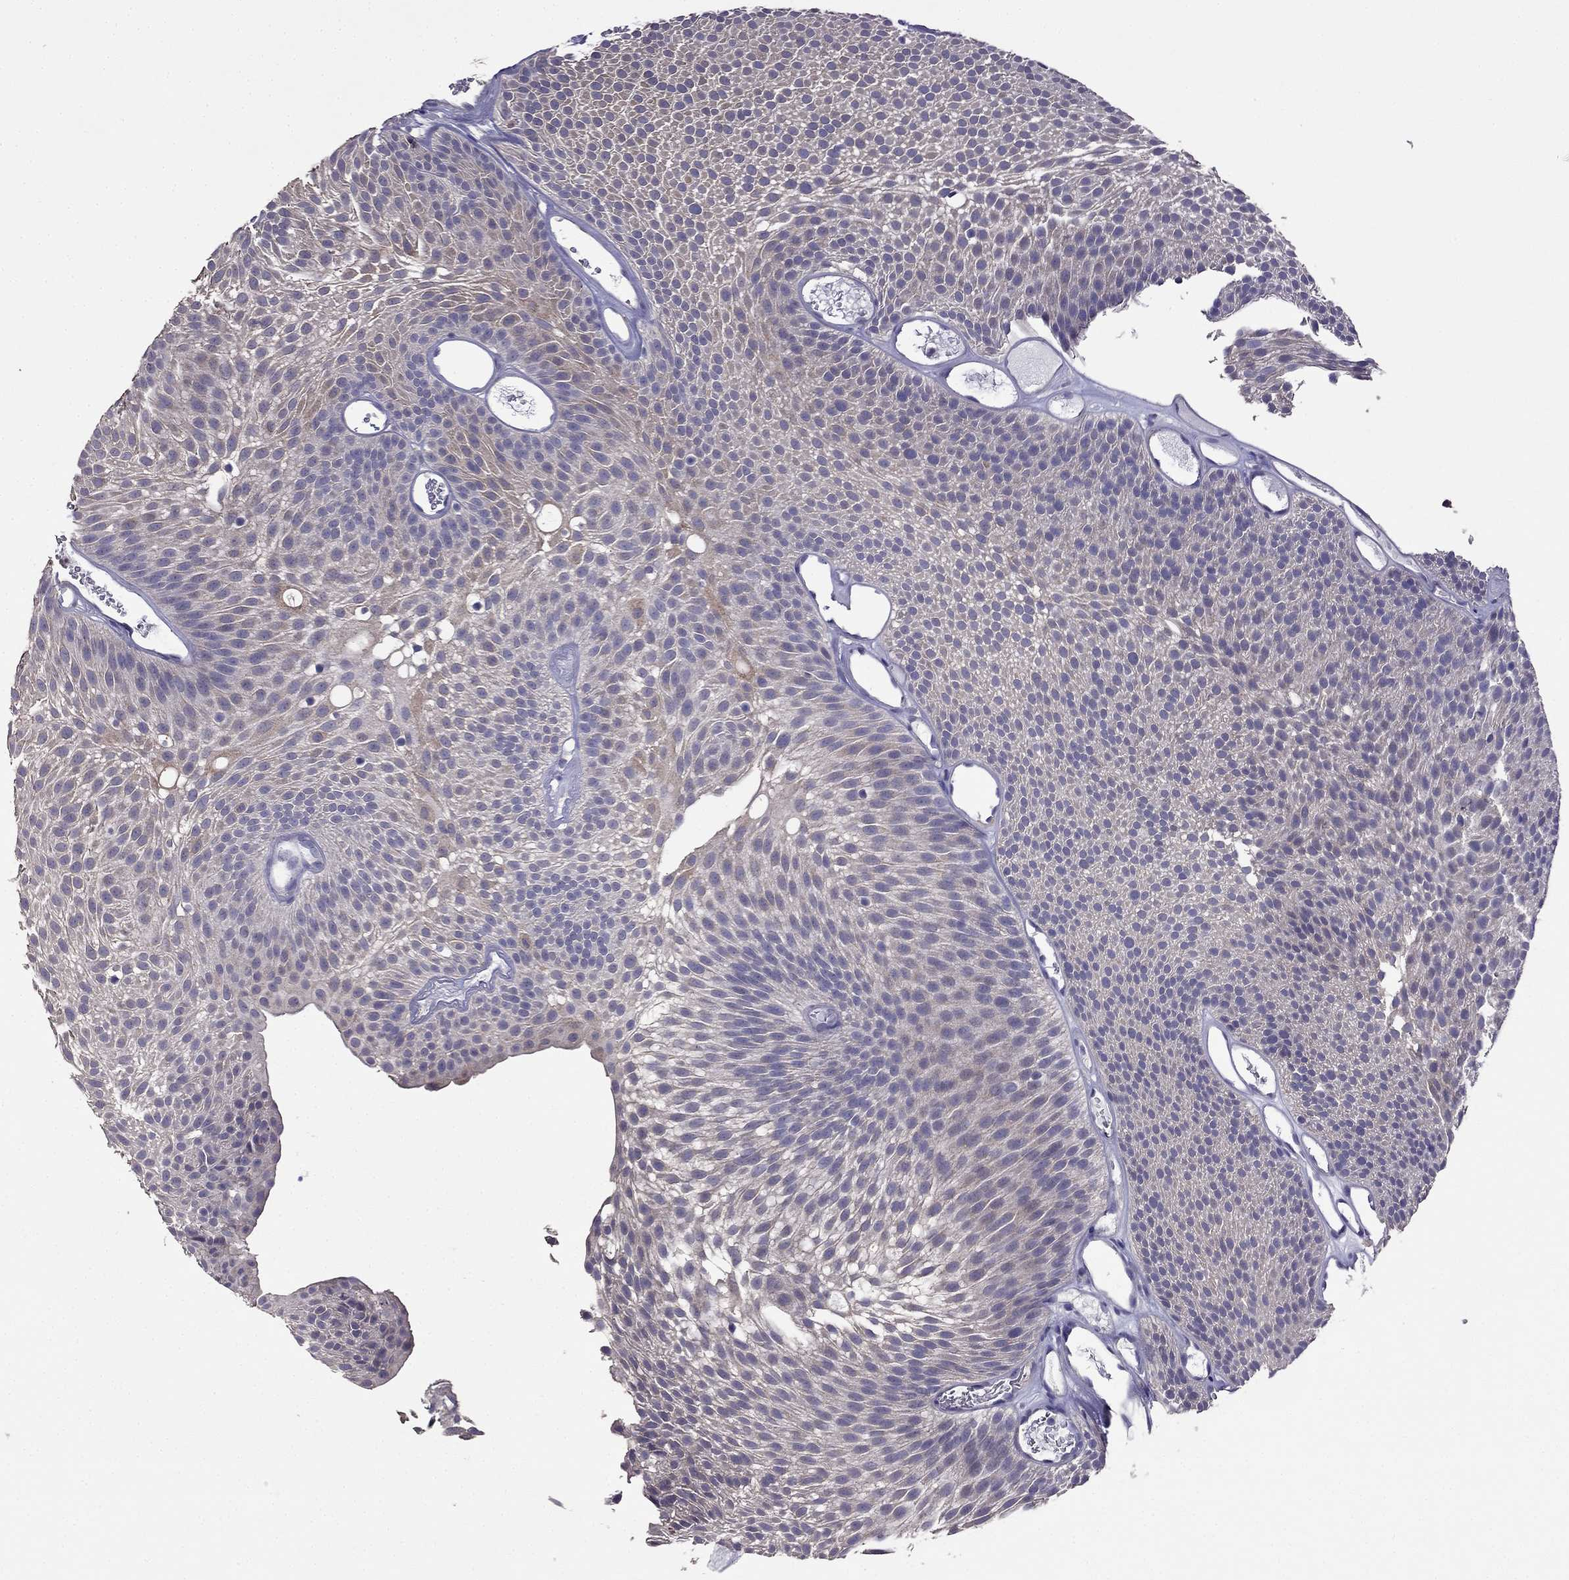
{"staining": {"intensity": "weak", "quantity": "<25%", "location": "cytoplasmic/membranous"}, "tissue": "urothelial cancer", "cell_type": "Tumor cells", "image_type": "cancer", "snomed": [{"axis": "morphology", "description": "Urothelial carcinoma, Low grade"}, {"axis": "topography", "description": "Urinary bladder"}], "caption": "IHC image of urothelial cancer stained for a protein (brown), which displays no staining in tumor cells.", "gene": "CDH9", "patient": {"sex": "male", "age": 52}}